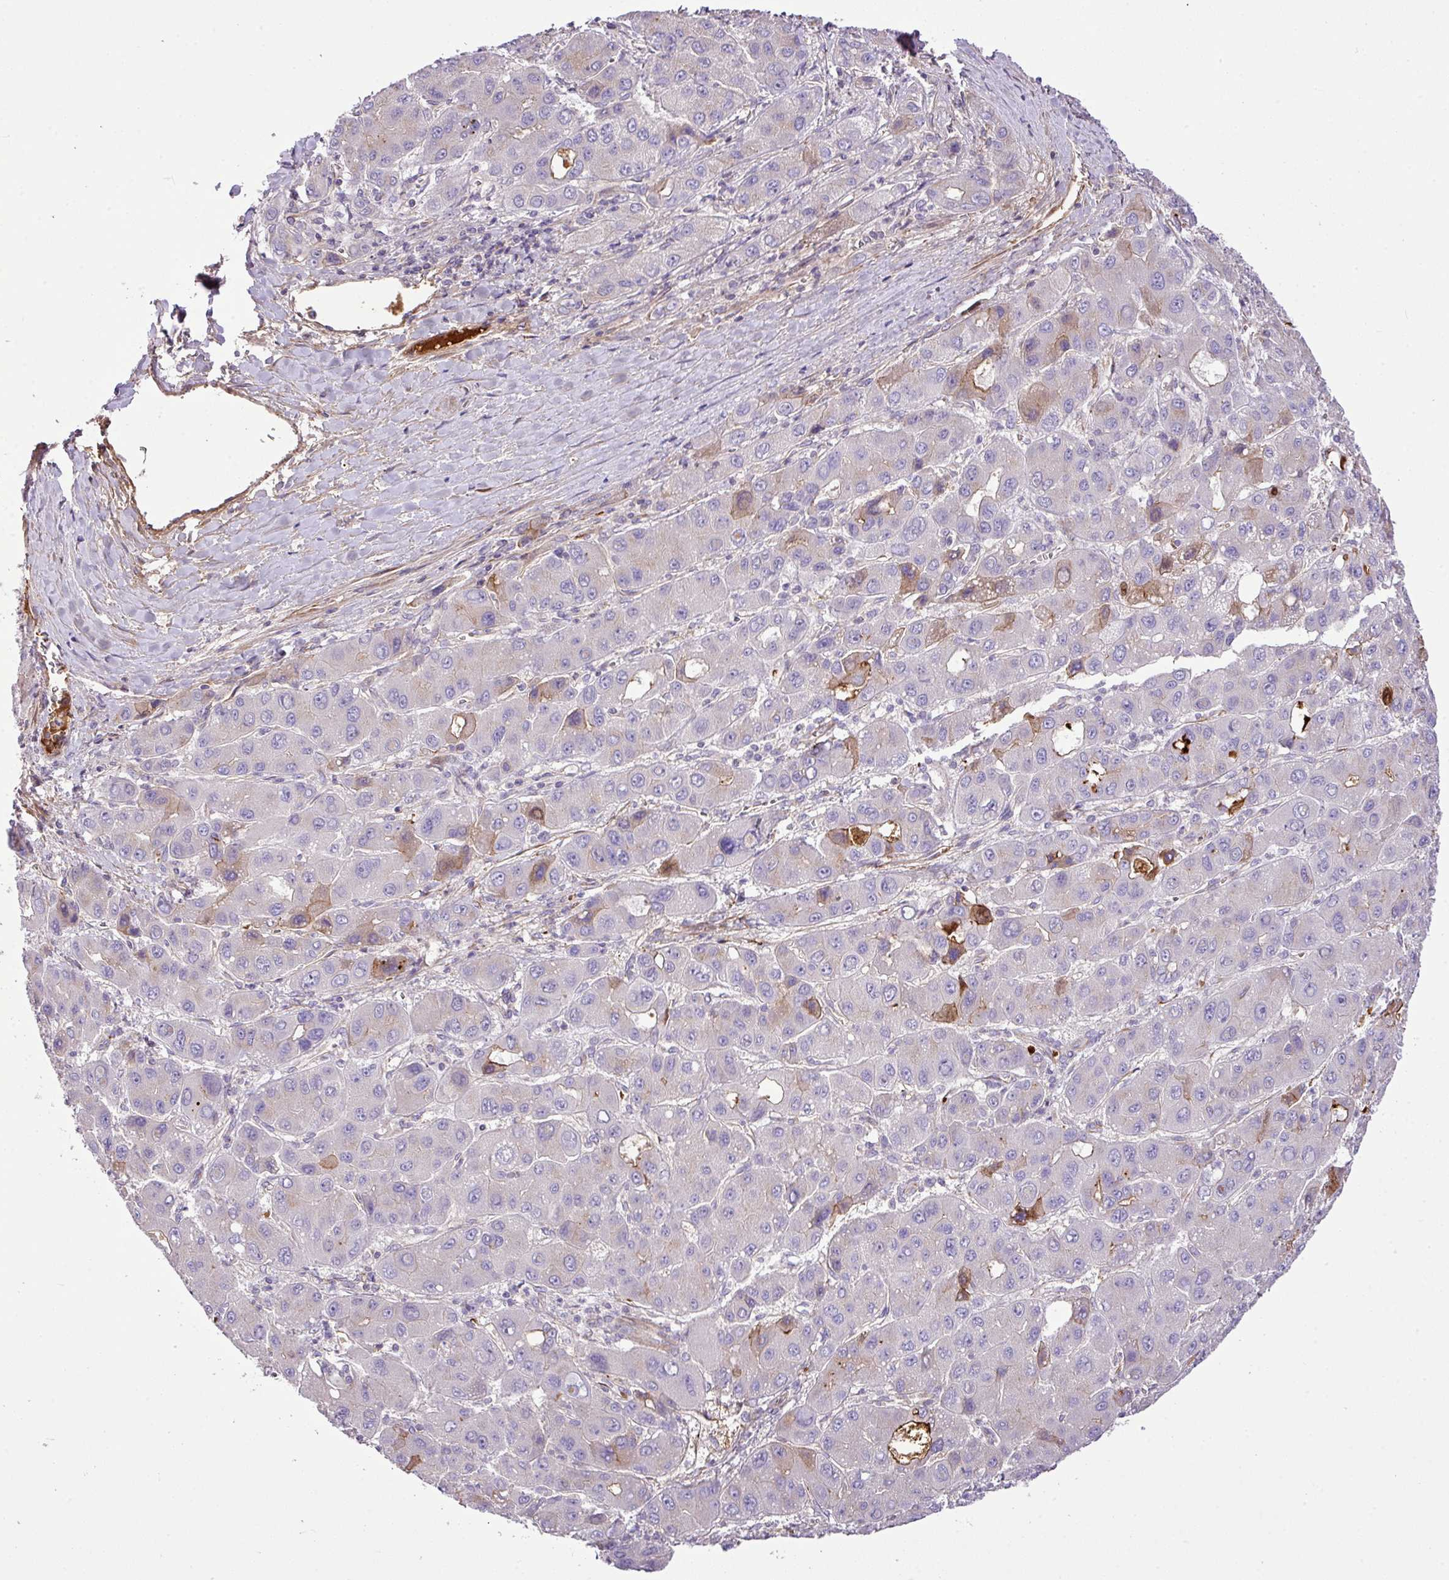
{"staining": {"intensity": "moderate", "quantity": "<25%", "location": "cytoplasmic/membranous"}, "tissue": "liver cancer", "cell_type": "Tumor cells", "image_type": "cancer", "snomed": [{"axis": "morphology", "description": "Carcinoma, Hepatocellular, NOS"}, {"axis": "topography", "description": "Liver"}], "caption": "Tumor cells reveal moderate cytoplasmic/membranous staining in approximately <25% of cells in hepatocellular carcinoma (liver).", "gene": "CTXN2", "patient": {"sex": "male", "age": 55}}